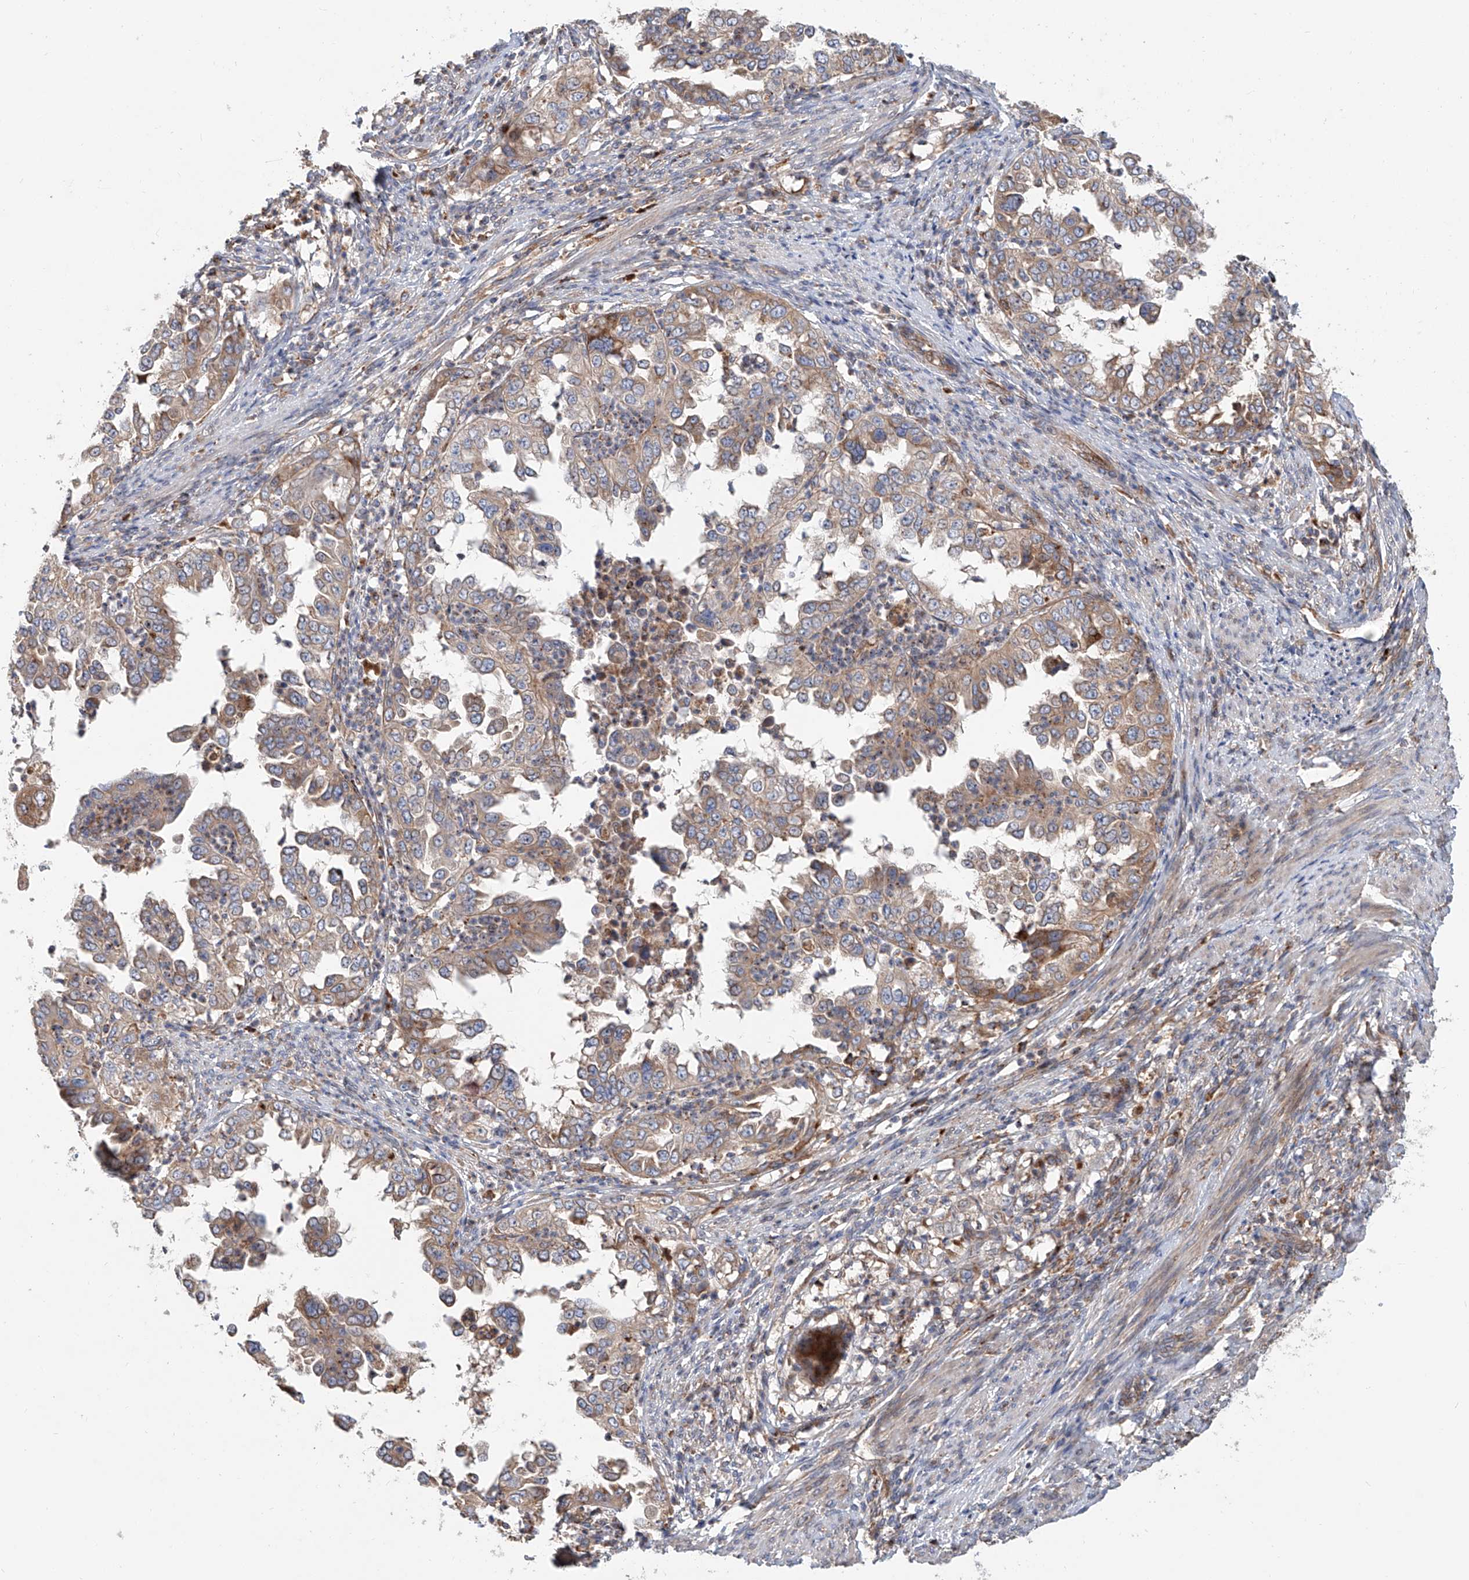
{"staining": {"intensity": "moderate", "quantity": "<25%", "location": "cytoplasmic/membranous"}, "tissue": "endometrial cancer", "cell_type": "Tumor cells", "image_type": "cancer", "snomed": [{"axis": "morphology", "description": "Adenocarcinoma, NOS"}, {"axis": "topography", "description": "Endometrium"}], "caption": "Immunohistochemistry (IHC) micrograph of neoplastic tissue: human adenocarcinoma (endometrial) stained using immunohistochemistry (IHC) exhibits low levels of moderate protein expression localized specifically in the cytoplasmic/membranous of tumor cells, appearing as a cytoplasmic/membranous brown color.", "gene": "HGSNAT", "patient": {"sex": "female", "age": 85}}